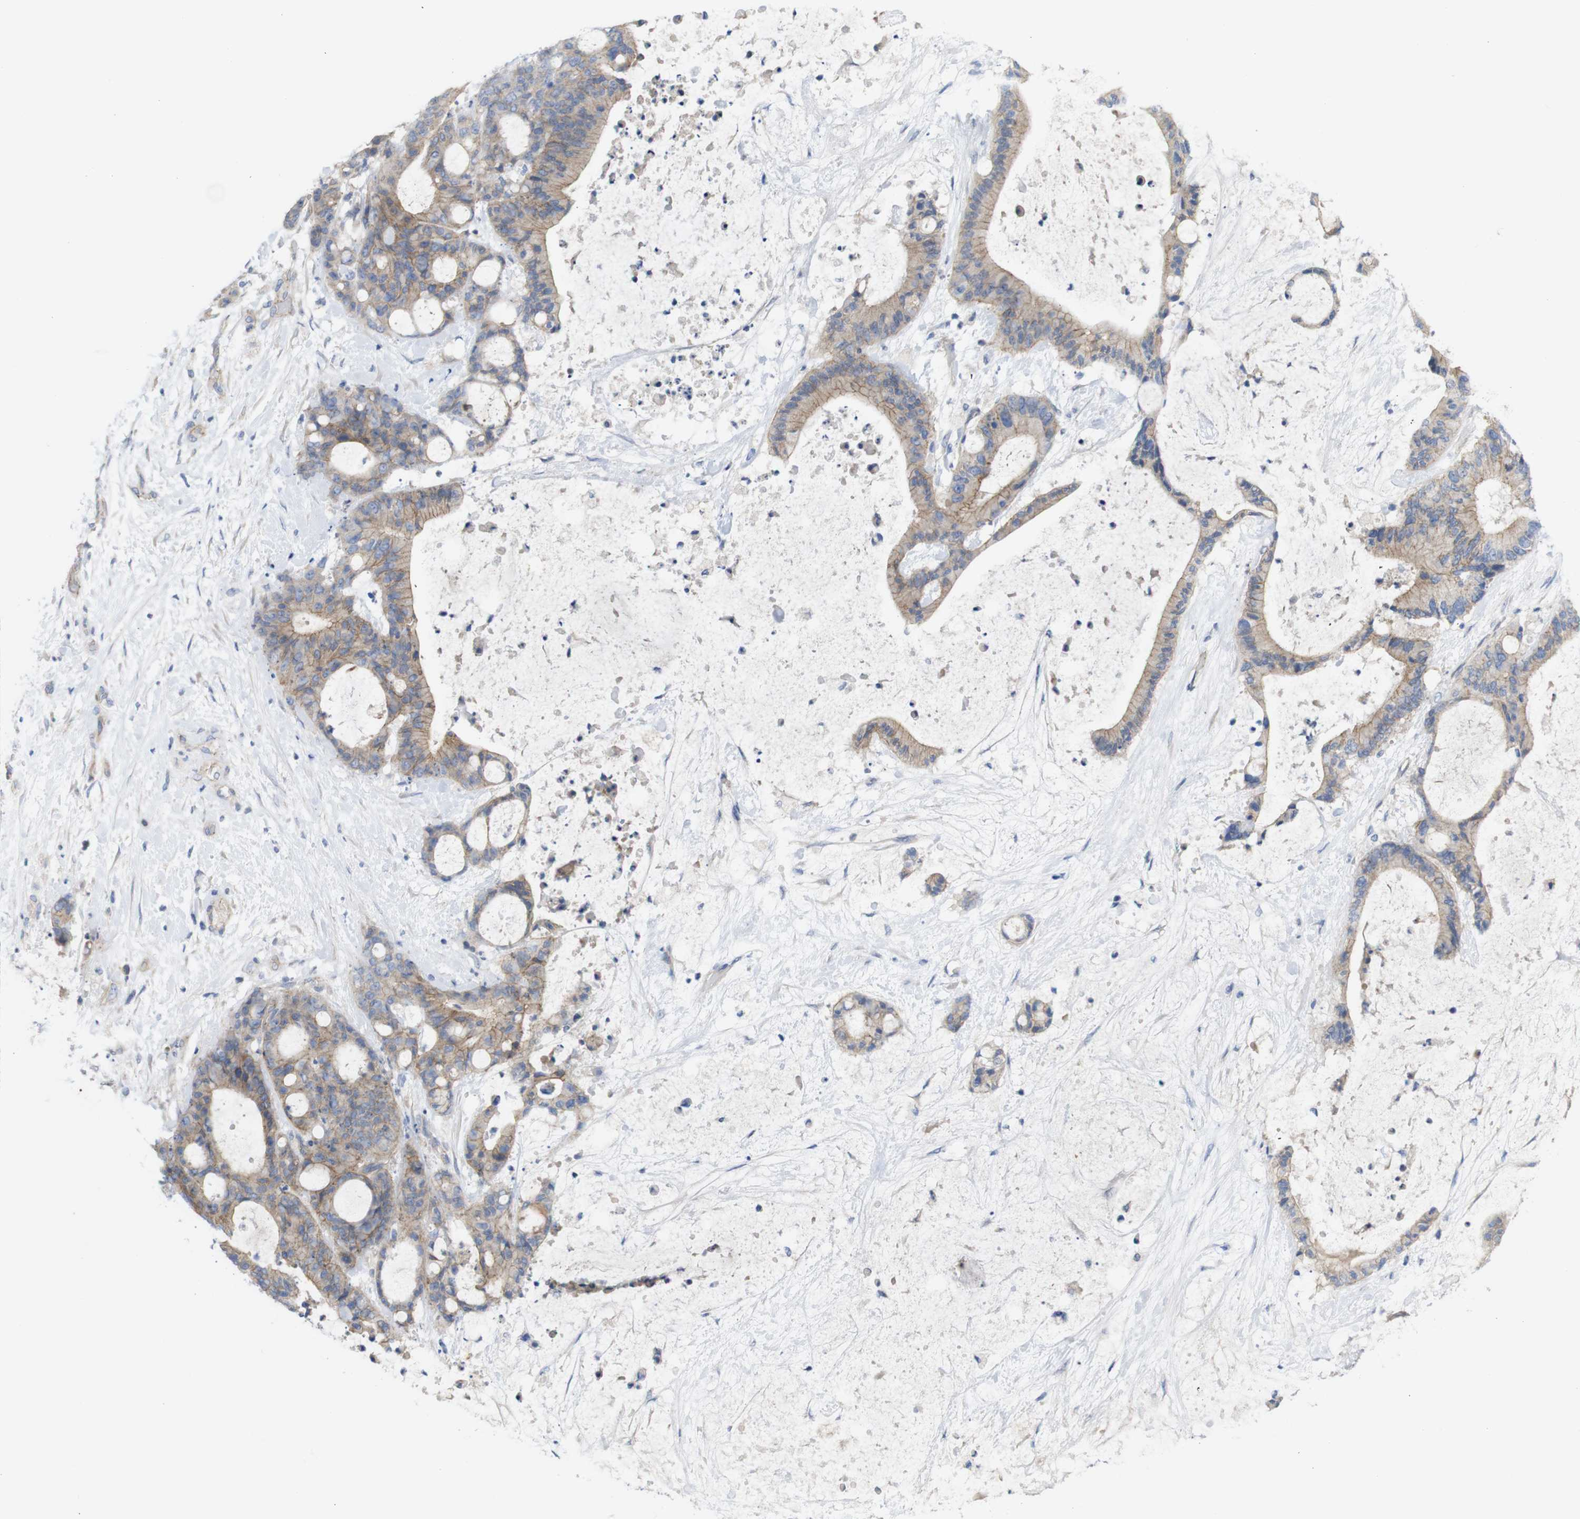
{"staining": {"intensity": "weak", "quantity": ">75%", "location": "cytoplasmic/membranous"}, "tissue": "liver cancer", "cell_type": "Tumor cells", "image_type": "cancer", "snomed": [{"axis": "morphology", "description": "Cholangiocarcinoma"}, {"axis": "topography", "description": "Liver"}], "caption": "A high-resolution image shows immunohistochemistry staining of liver cholangiocarcinoma, which reveals weak cytoplasmic/membranous positivity in approximately >75% of tumor cells. Using DAB (3,3'-diaminobenzidine) (brown) and hematoxylin (blue) stains, captured at high magnification using brightfield microscopy.", "gene": "KIDINS220", "patient": {"sex": "female", "age": 73}}